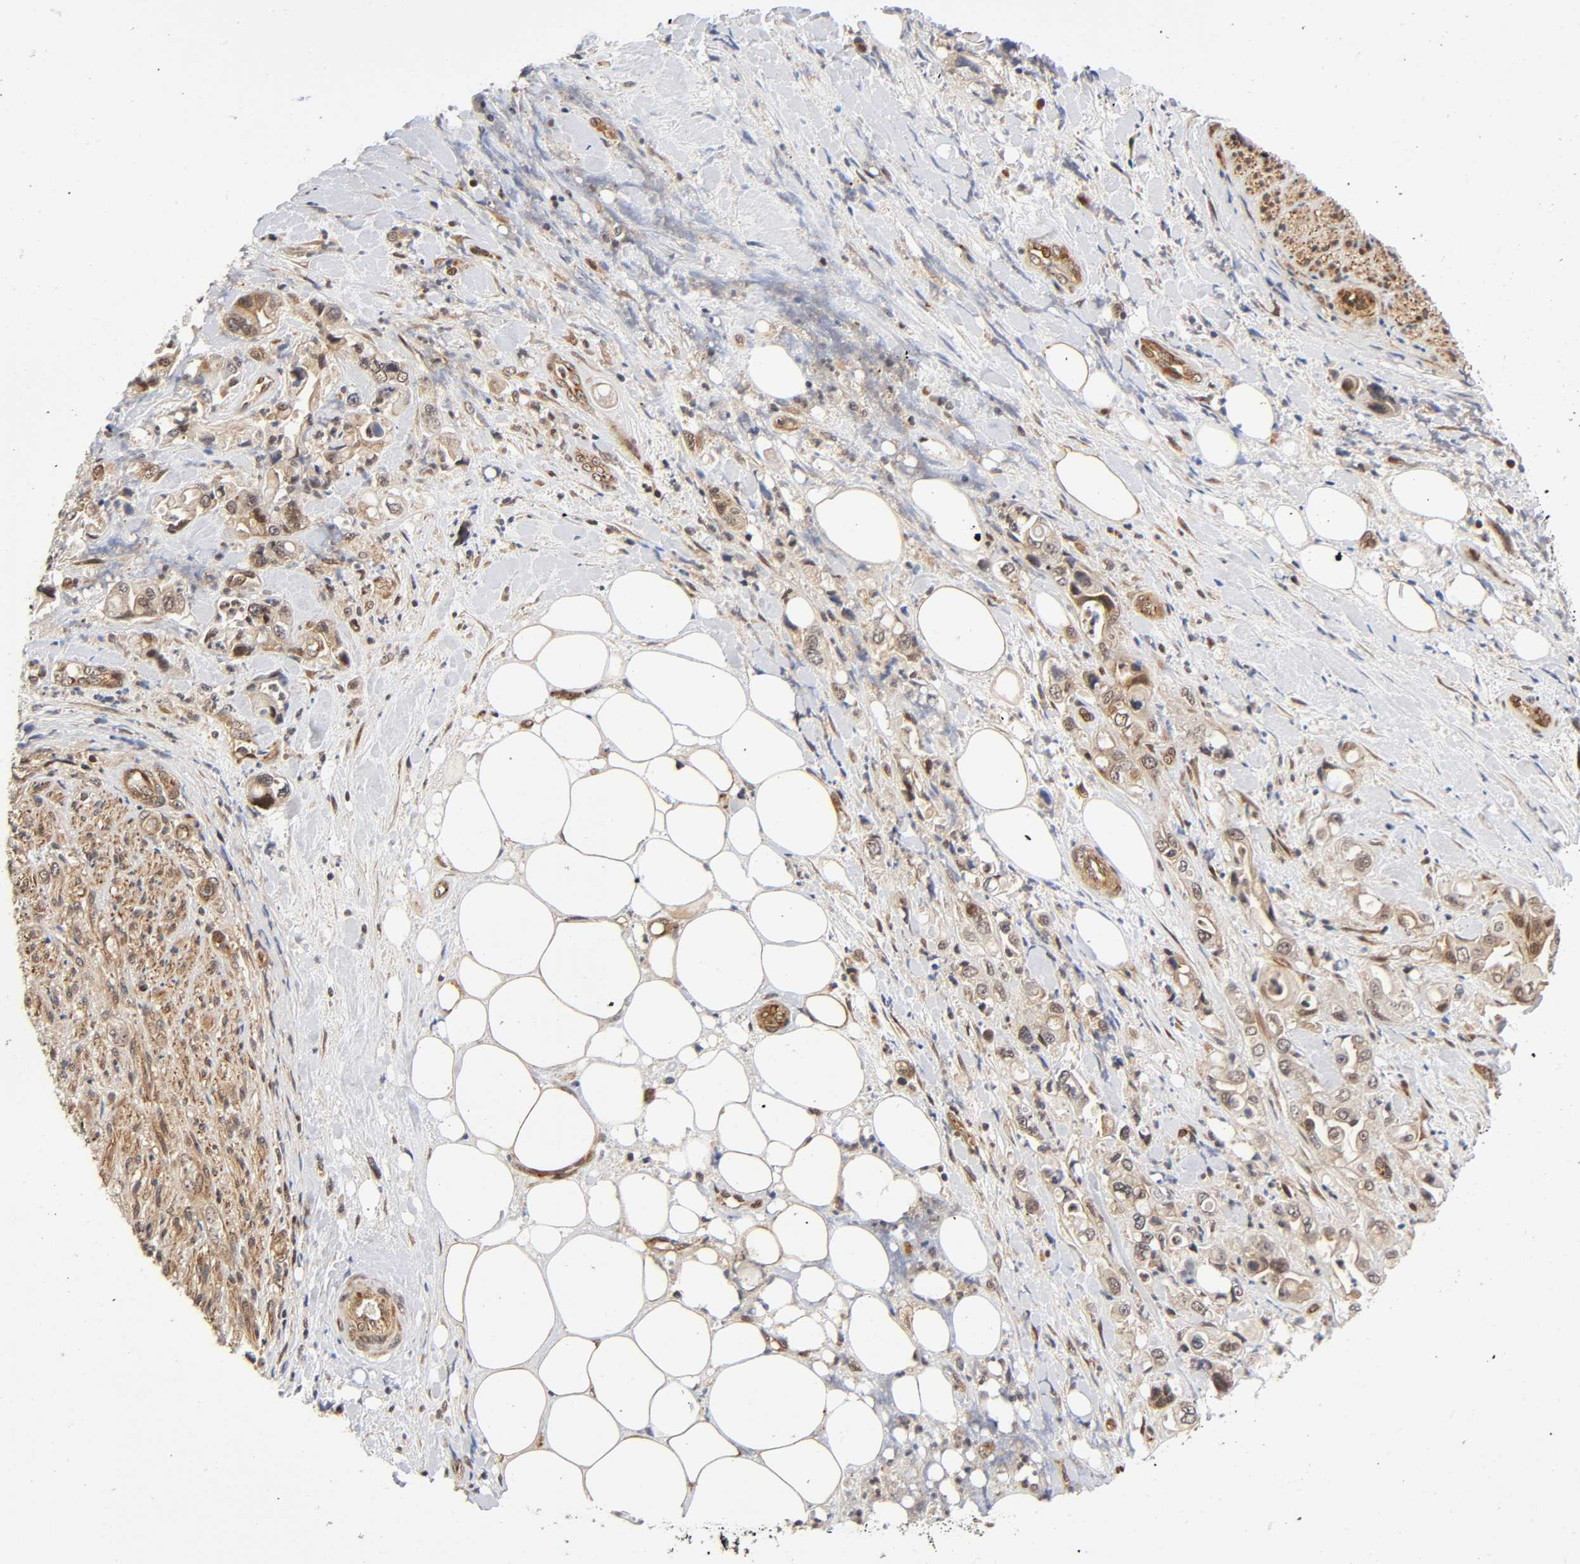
{"staining": {"intensity": "weak", "quantity": ">75%", "location": "cytoplasmic/membranous"}, "tissue": "pancreatic cancer", "cell_type": "Tumor cells", "image_type": "cancer", "snomed": [{"axis": "morphology", "description": "Adenocarcinoma, NOS"}, {"axis": "topography", "description": "Pancreas"}], "caption": "An image showing weak cytoplasmic/membranous positivity in approximately >75% of tumor cells in pancreatic cancer, as visualized by brown immunohistochemical staining.", "gene": "IQCJ-SCHIP1", "patient": {"sex": "male", "age": 70}}